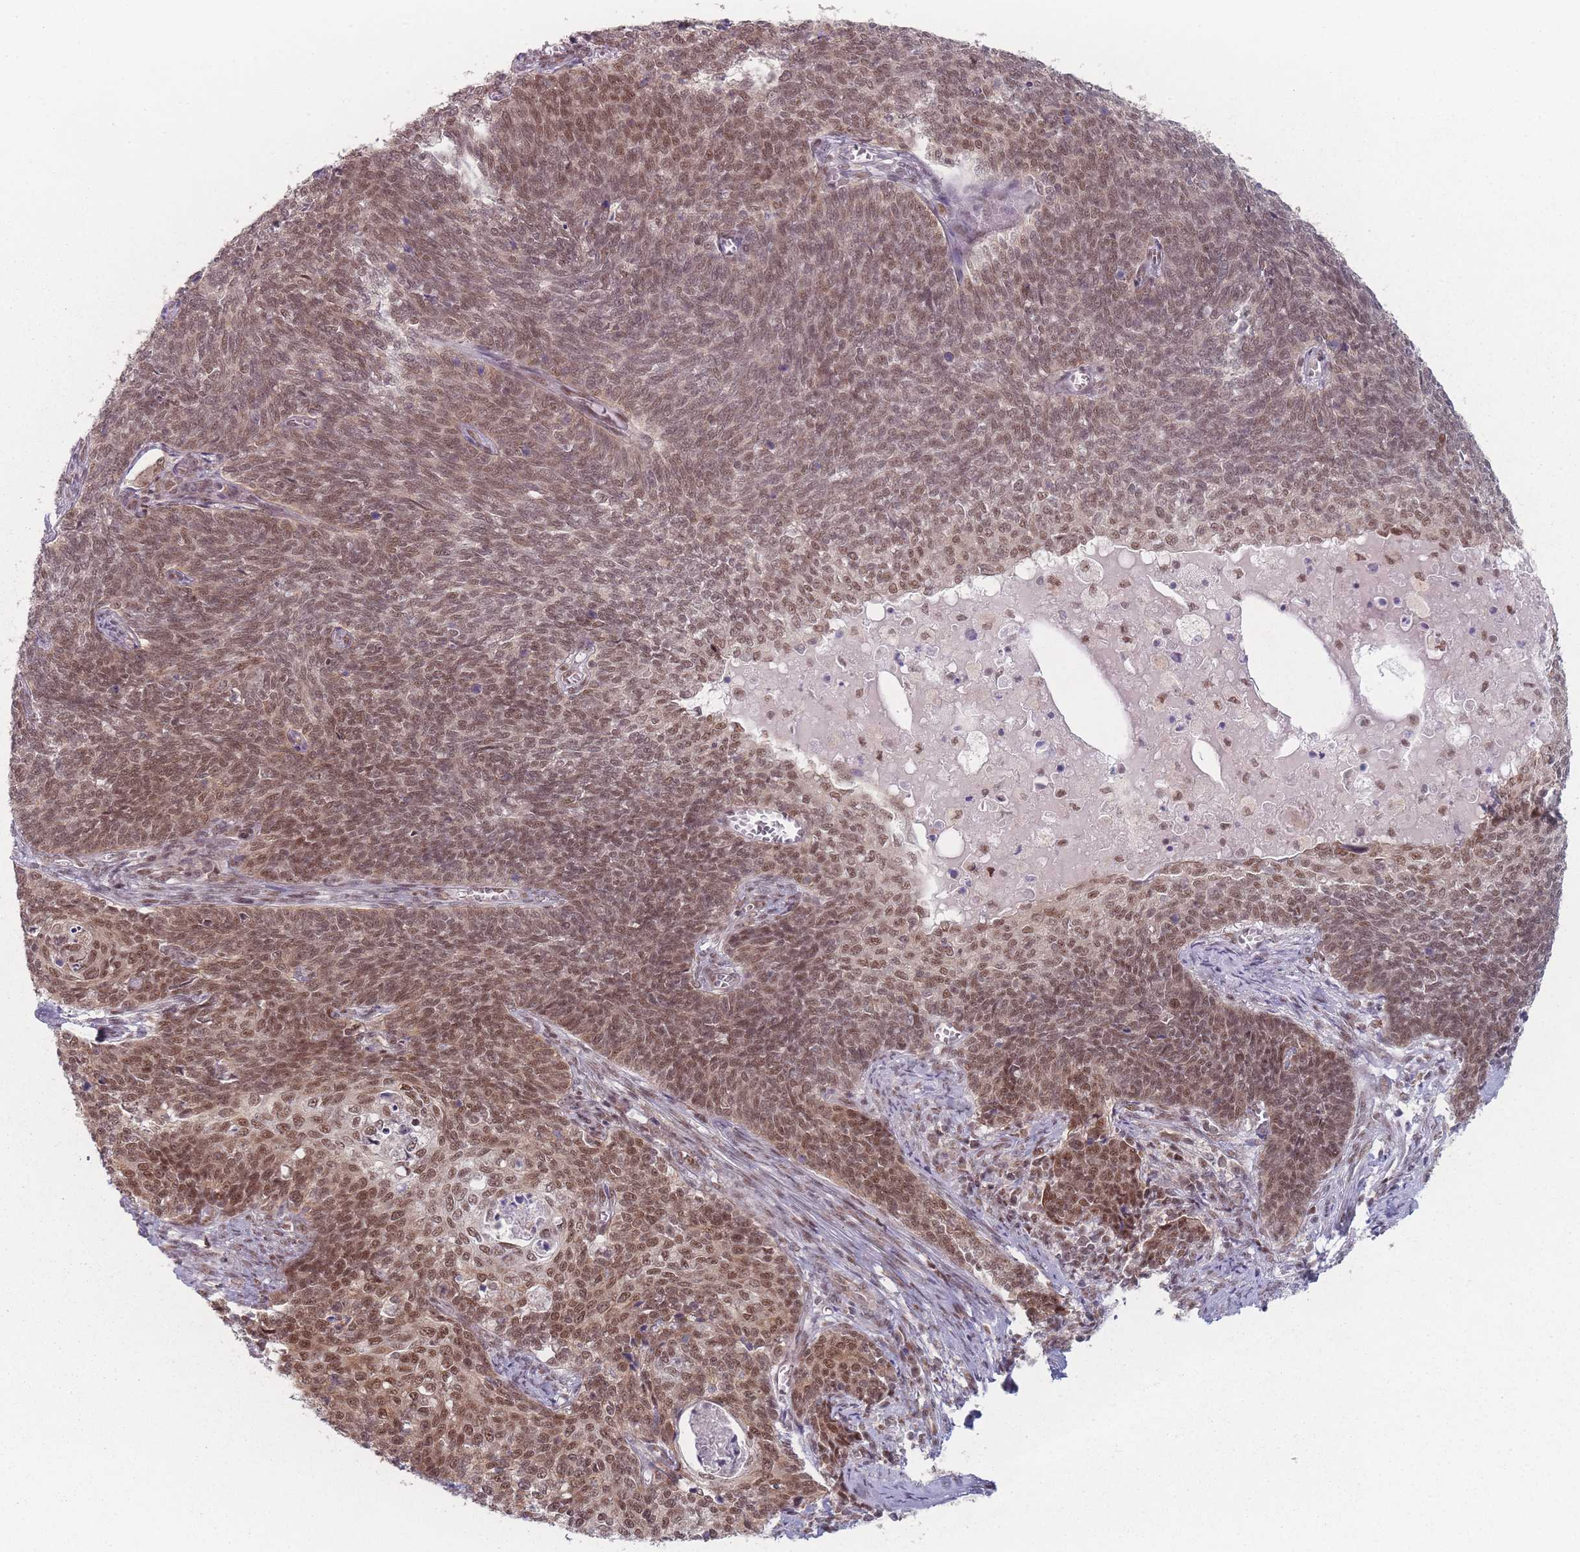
{"staining": {"intensity": "moderate", "quantity": ">75%", "location": "nuclear"}, "tissue": "cervical cancer", "cell_type": "Tumor cells", "image_type": "cancer", "snomed": [{"axis": "morphology", "description": "Squamous cell carcinoma, NOS"}, {"axis": "topography", "description": "Cervix"}], "caption": "Protein staining shows moderate nuclear staining in approximately >75% of tumor cells in cervical cancer (squamous cell carcinoma).", "gene": "ZC3H14", "patient": {"sex": "female", "age": 39}}